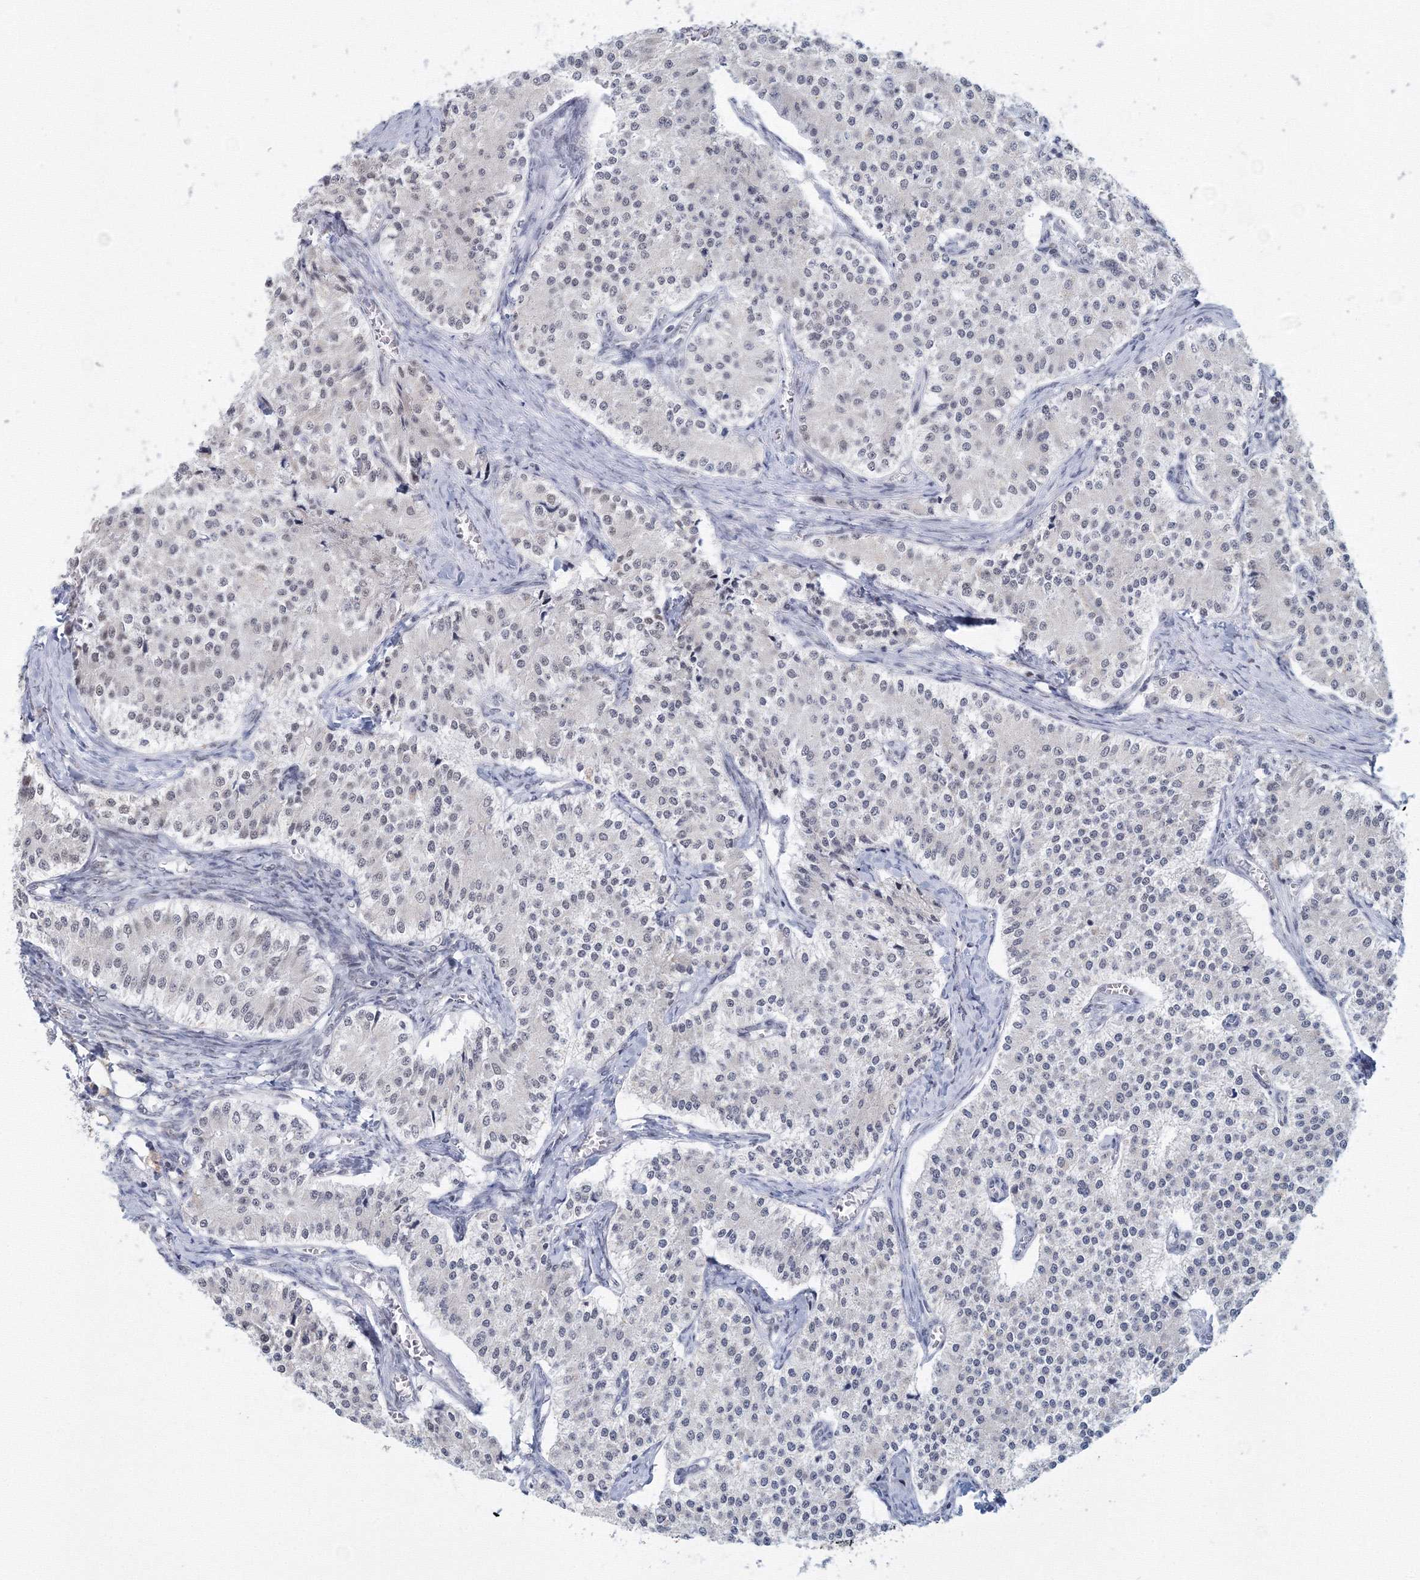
{"staining": {"intensity": "negative", "quantity": "none", "location": "none"}, "tissue": "carcinoid", "cell_type": "Tumor cells", "image_type": "cancer", "snomed": [{"axis": "morphology", "description": "Carcinoid, malignant, NOS"}, {"axis": "topography", "description": "Colon"}], "caption": "Immunohistochemistry histopathology image of human carcinoid (malignant) stained for a protein (brown), which demonstrates no positivity in tumor cells.", "gene": "SF3B6", "patient": {"sex": "female", "age": 52}}